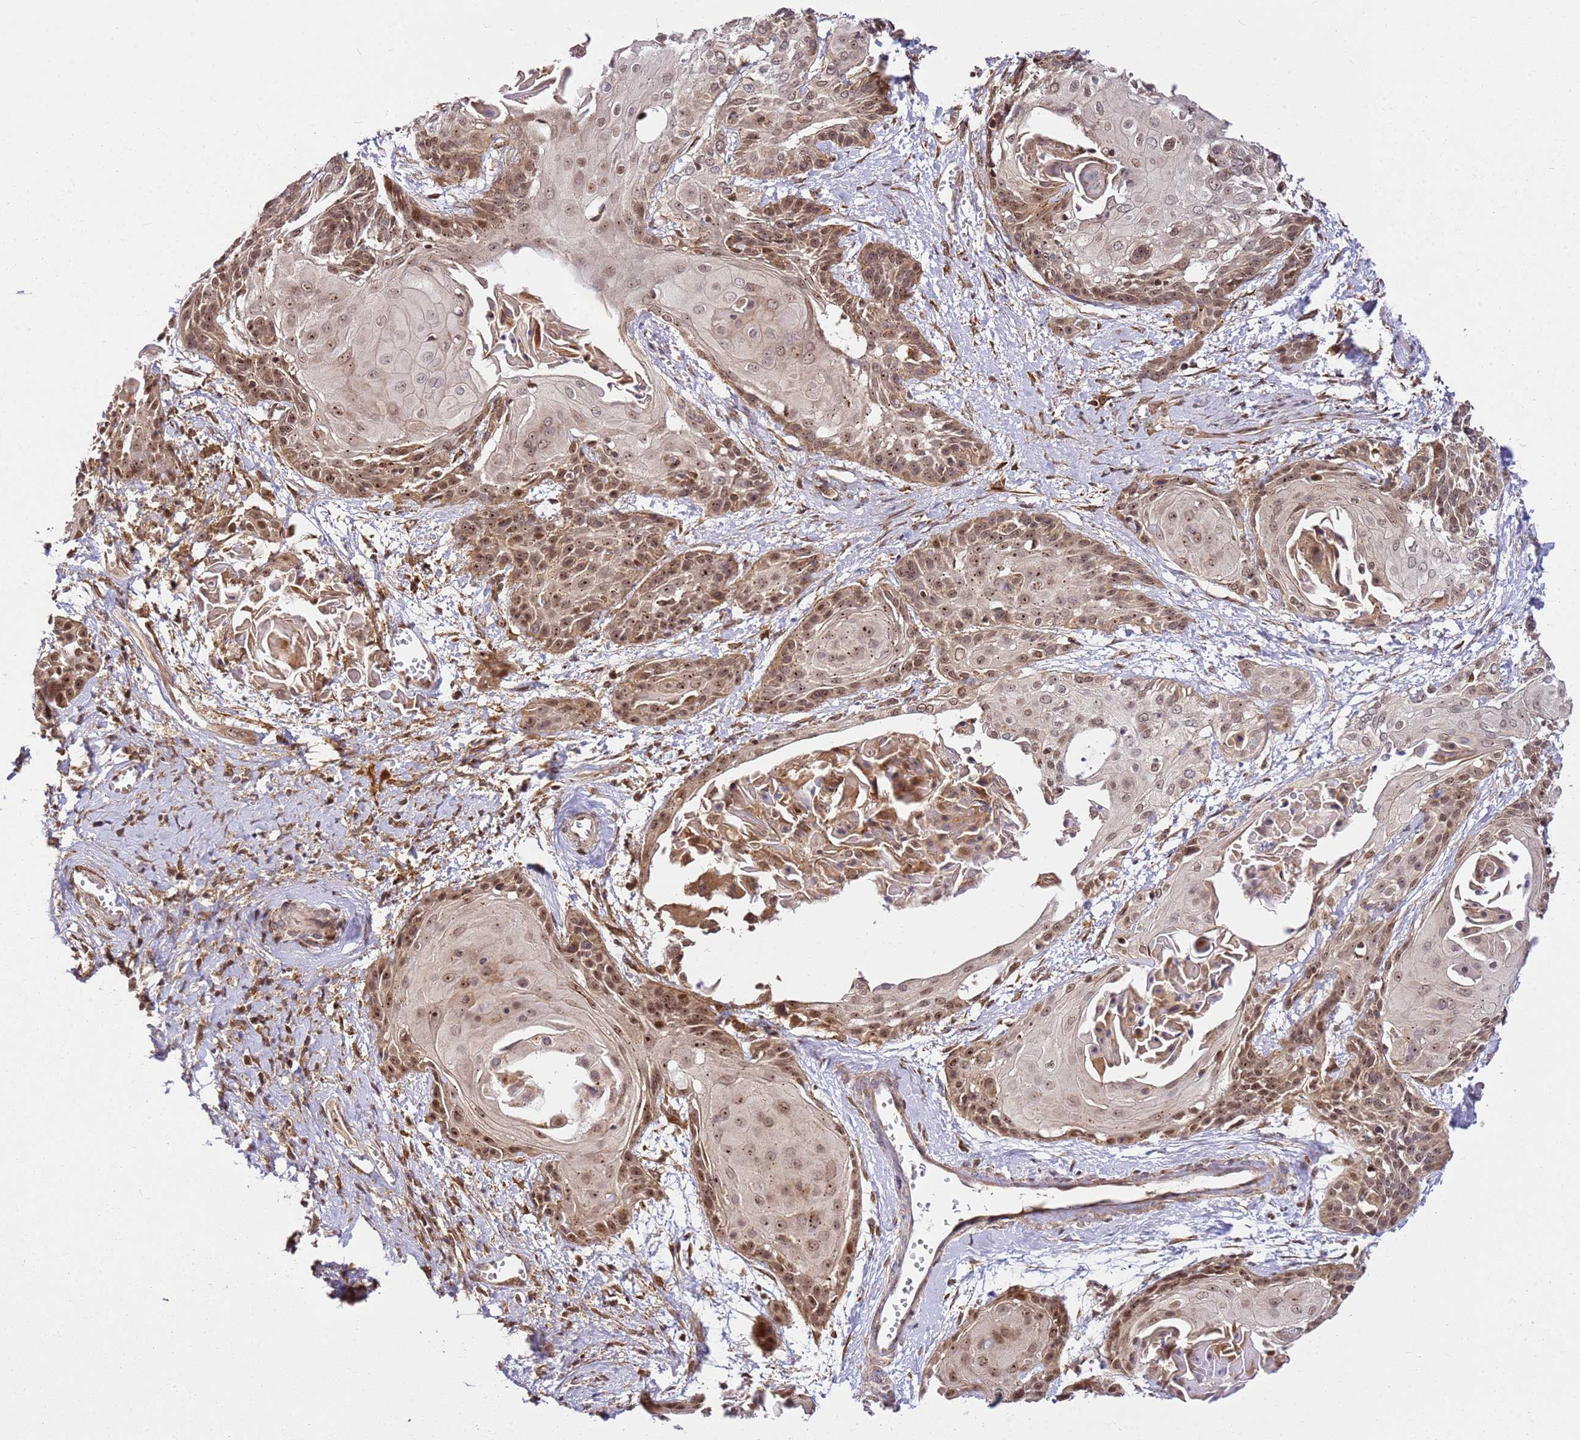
{"staining": {"intensity": "moderate", "quantity": "25%-75%", "location": "cytoplasmic/membranous,nuclear"}, "tissue": "cervical cancer", "cell_type": "Tumor cells", "image_type": "cancer", "snomed": [{"axis": "morphology", "description": "Squamous cell carcinoma, NOS"}, {"axis": "topography", "description": "Cervix"}], "caption": "Tumor cells display medium levels of moderate cytoplasmic/membranous and nuclear positivity in about 25%-75% of cells in cervical squamous cell carcinoma.", "gene": "RASA3", "patient": {"sex": "female", "age": 57}}